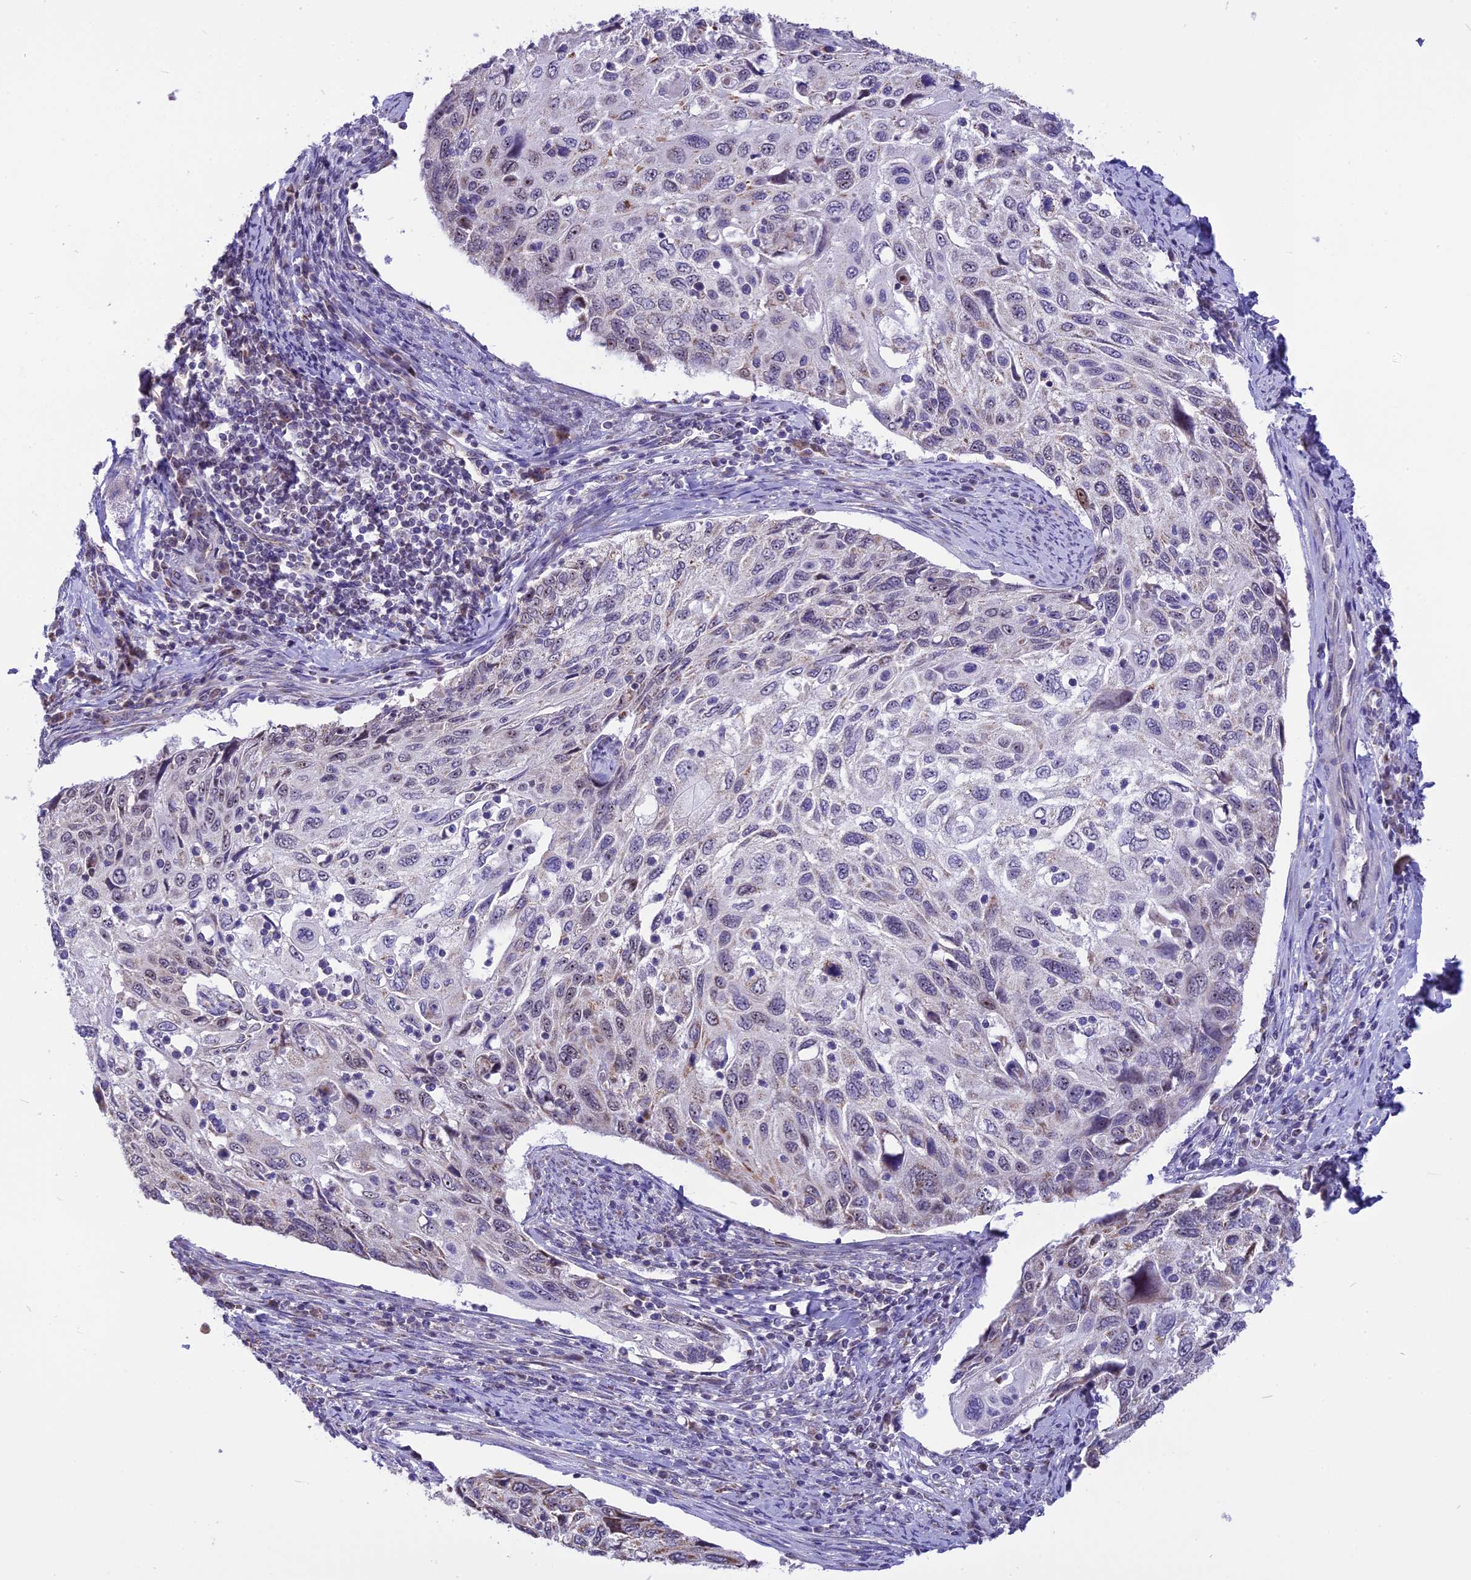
{"staining": {"intensity": "weak", "quantity": "<25%", "location": "cytoplasmic/membranous"}, "tissue": "cervical cancer", "cell_type": "Tumor cells", "image_type": "cancer", "snomed": [{"axis": "morphology", "description": "Squamous cell carcinoma, NOS"}, {"axis": "topography", "description": "Cervix"}], "caption": "Immunohistochemistry of human cervical cancer exhibits no staining in tumor cells.", "gene": "CMSS1", "patient": {"sex": "female", "age": 70}}